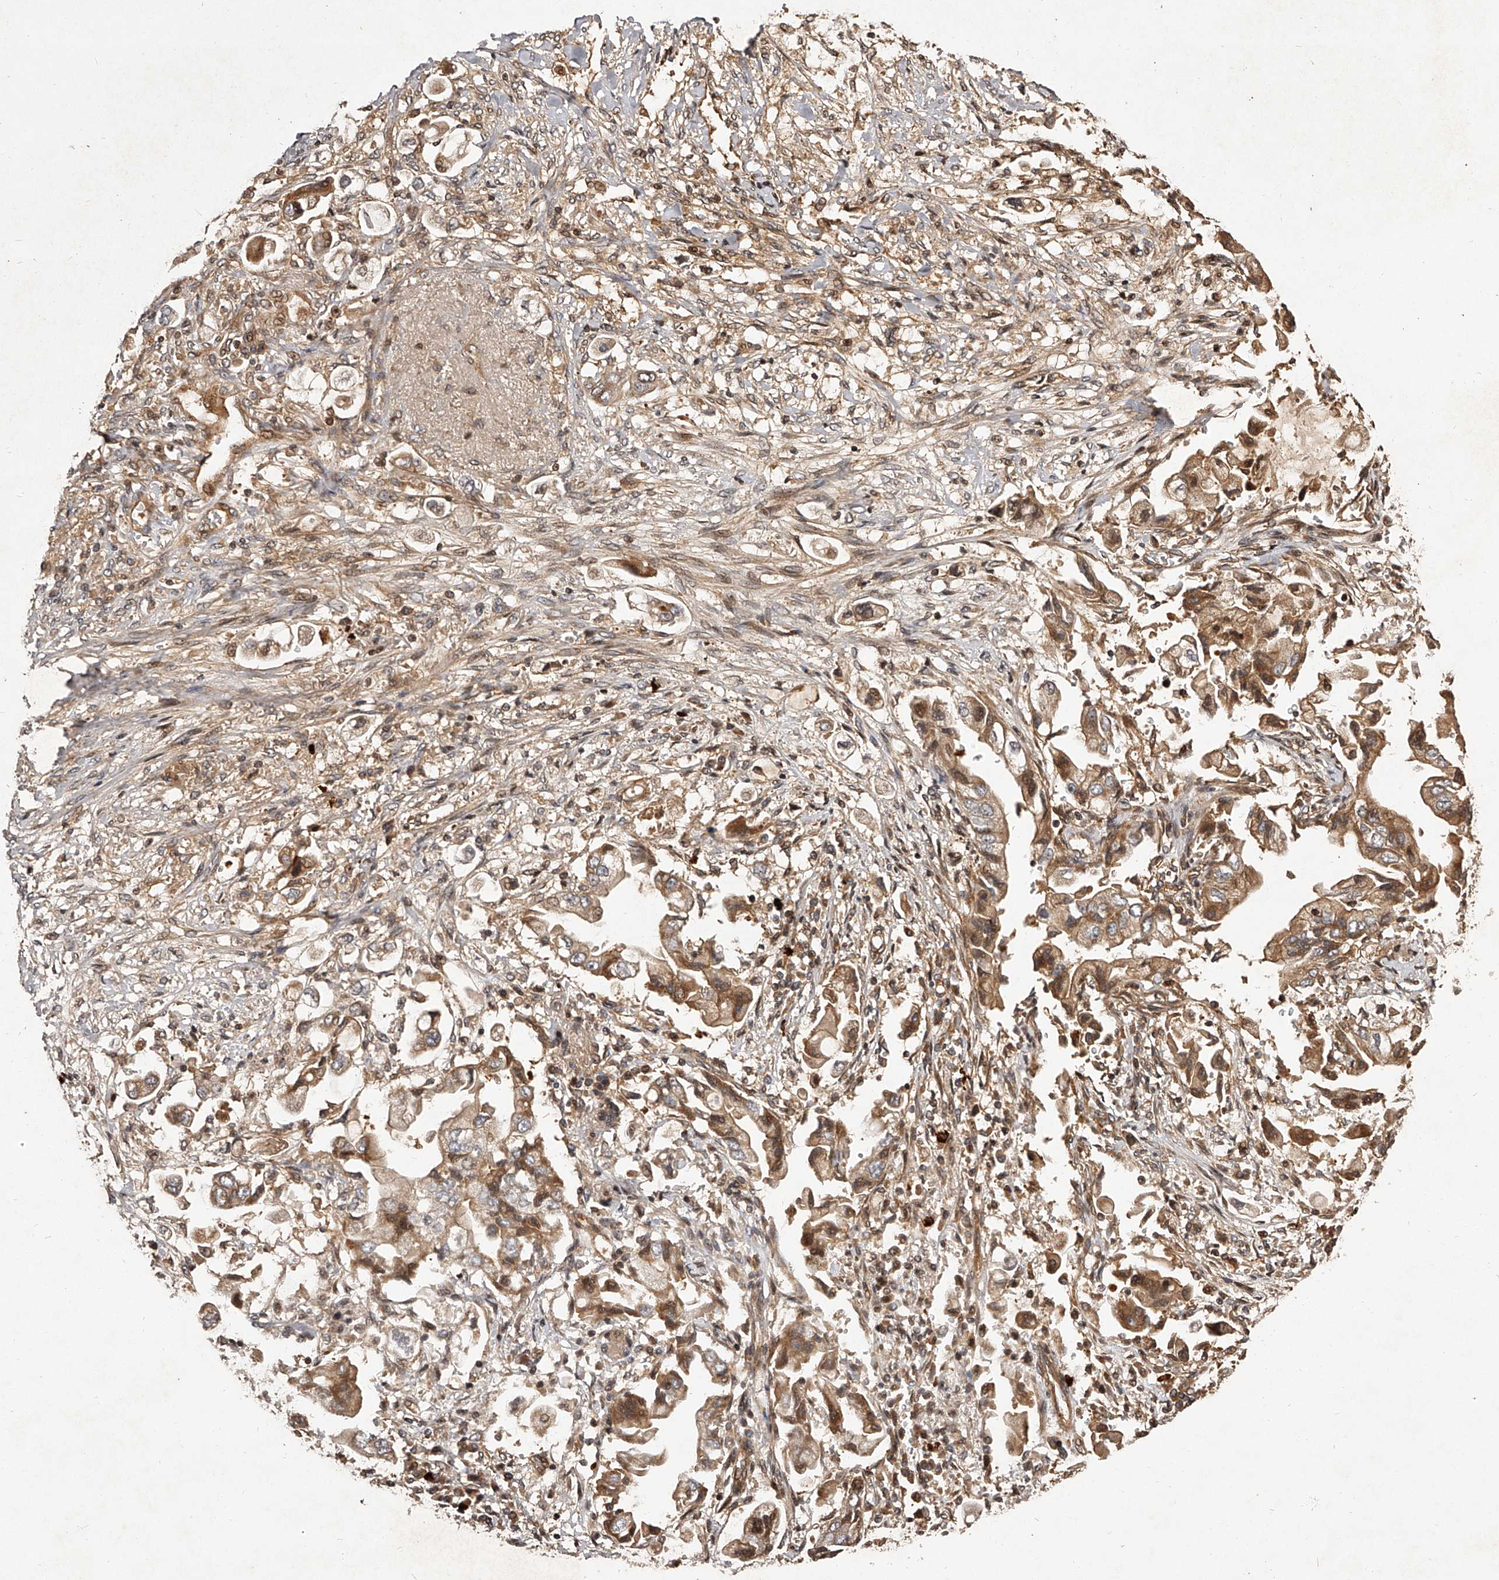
{"staining": {"intensity": "moderate", "quantity": ">75%", "location": "cytoplasmic/membranous"}, "tissue": "stomach cancer", "cell_type": "Tumor cells", "image_type": "cancer", "snomed": [{"axis": "morphology", "description": "Adenocarcinoma, NOS"}, {"axis": "topography", "description": "Stomach"}], "caption": "This is an image of immunohistochemistry (IHC) staining of stomach adenocarcinoma, which shows moderate staining in the cytoplasmic/membranous of tumor cells.", "gene": "CRYZL1", "patient": {"sex": "male", "age": 62}}